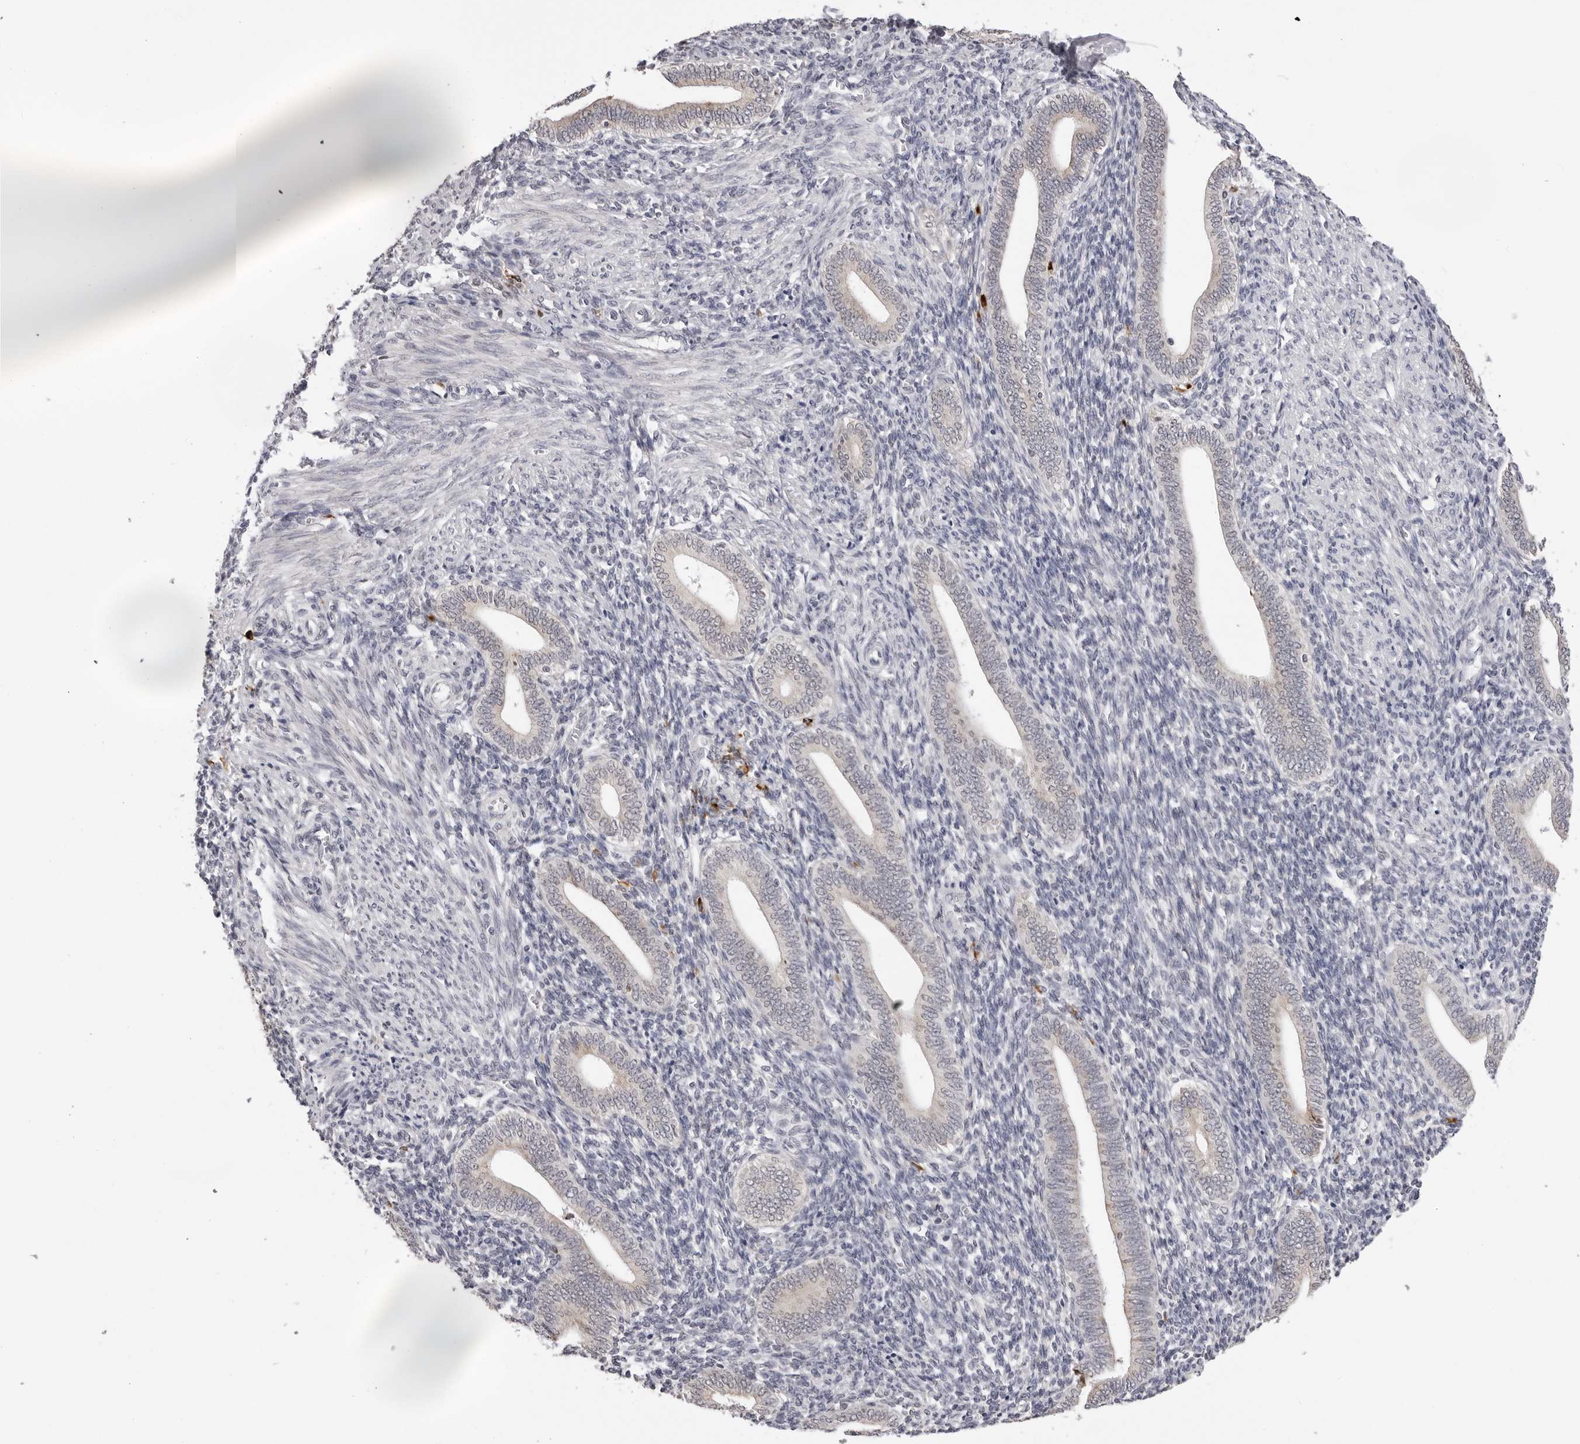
{"staining": {"intensity": "negative", "quantity": "none", "location": "none"}, "tissue": "endometrium", "cell_type": "Cells in endometrial stroma", "image_type": "normal", "snomed": [{"axis": "morphology", "description": "Normal tissue, NOS"}, {"axis": "topography", "description": "Uterus"}, {"axis": "topography", "description": "Endometrium"}], "caption": "The micrograph reveals no staining of cells in endometrial stroma in normal endometrium. The staining was performed using DAB (3,3'-diaminobenzidine) to visualize the protein expression in brown, while the nuclei were stained in blue with hematoxylin (Magnification: 20x).", "gene": "IL17RA", "patient": {"sex": "female", "age": 33}}